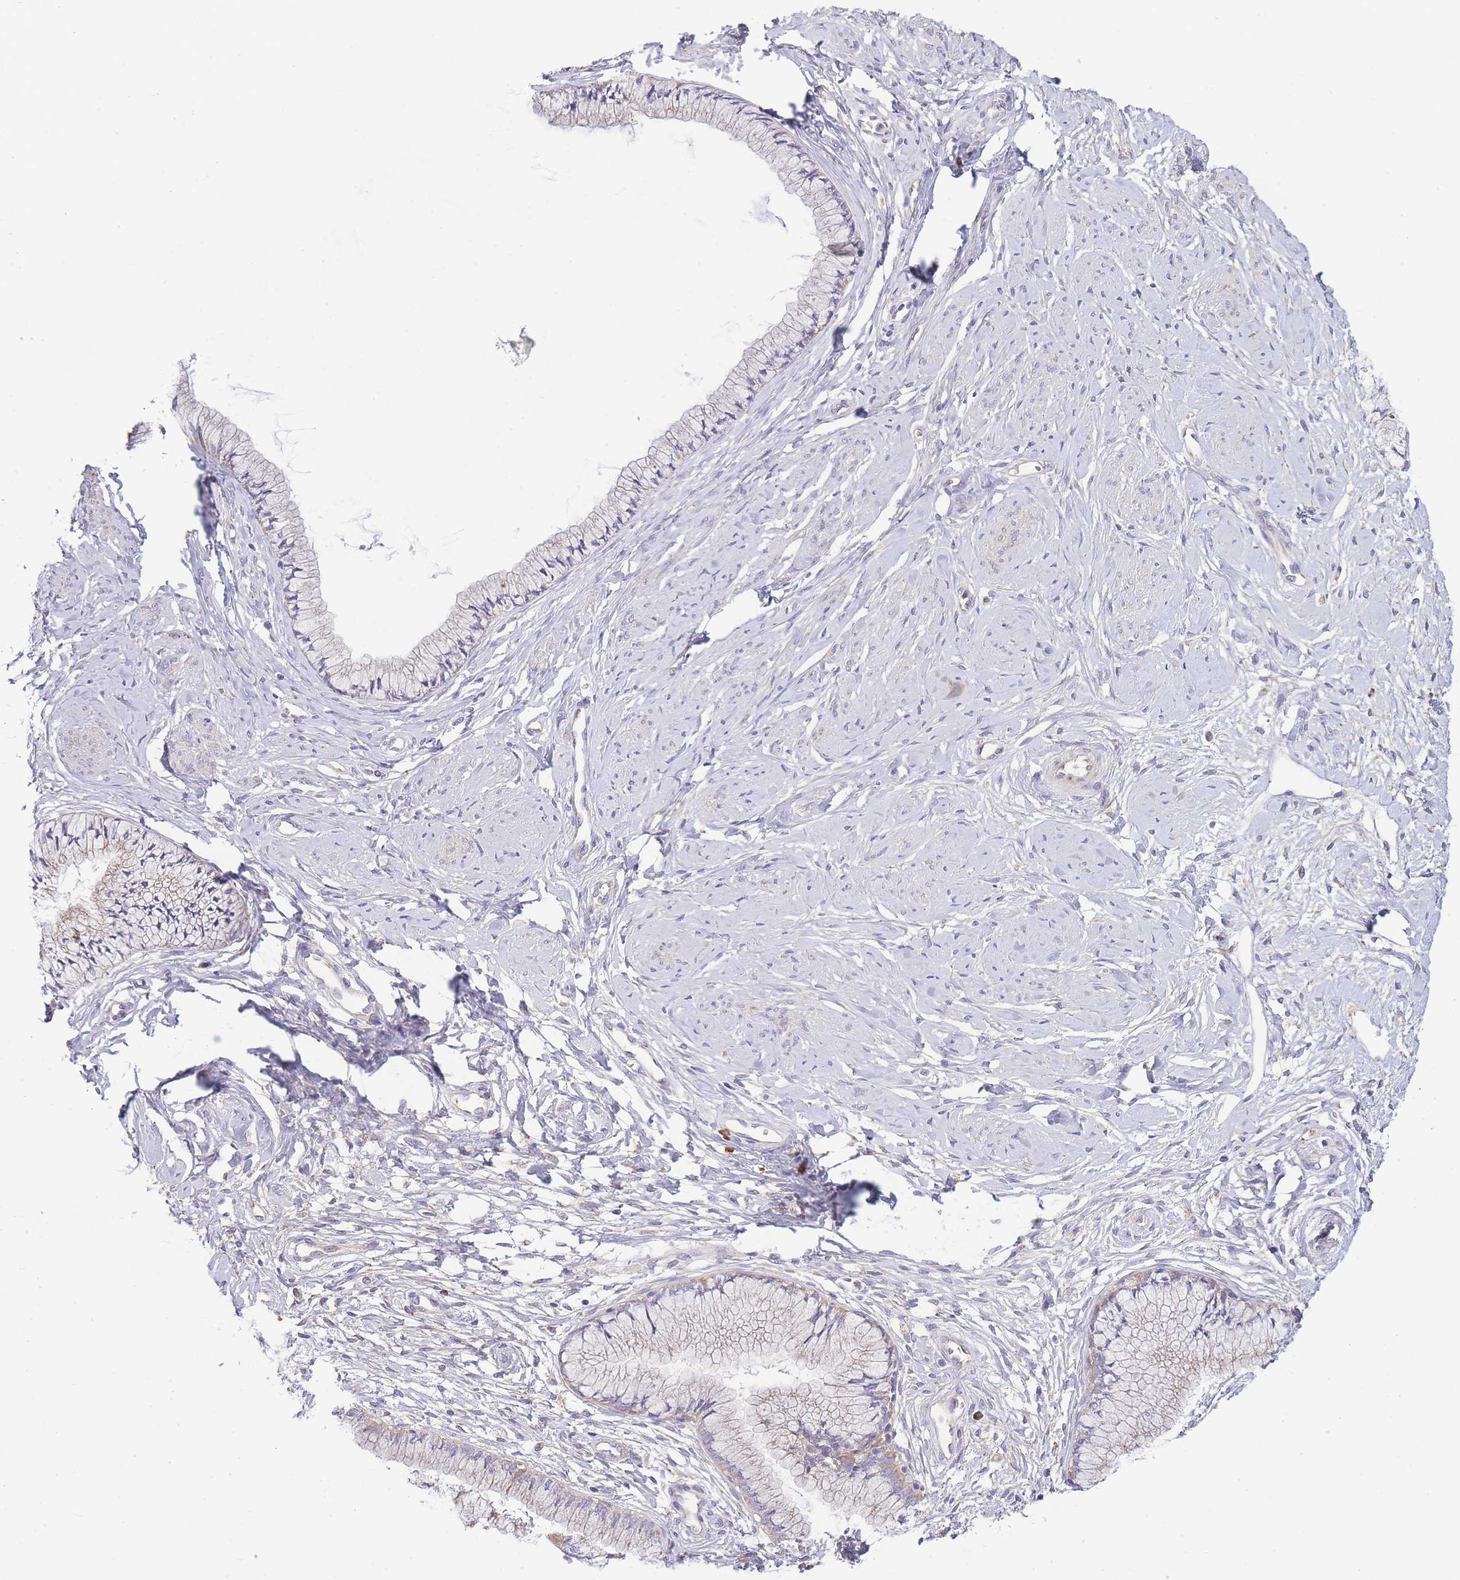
{"staining": {"intensity": "moderate", "quantity": "<25%", "location": "cytoplasmic/membranous"}, "tissue": "cervix", "cell_type": "Glandular cells", "image_type": "normal", "snomed": [{"axis": "morphology", "description": "Normal tissue, NOS"}, {"axis": "topography", "description": "Cervix"}], "caption": "The micrograph demonstrates immunohistochemical staining of benign cervix. There is moderate cytoplasmic/membranous staining is identified in approximately <25% of glandular cells.", "gene": "BEX1", "patient": {"sex": "female", "age": 42}}